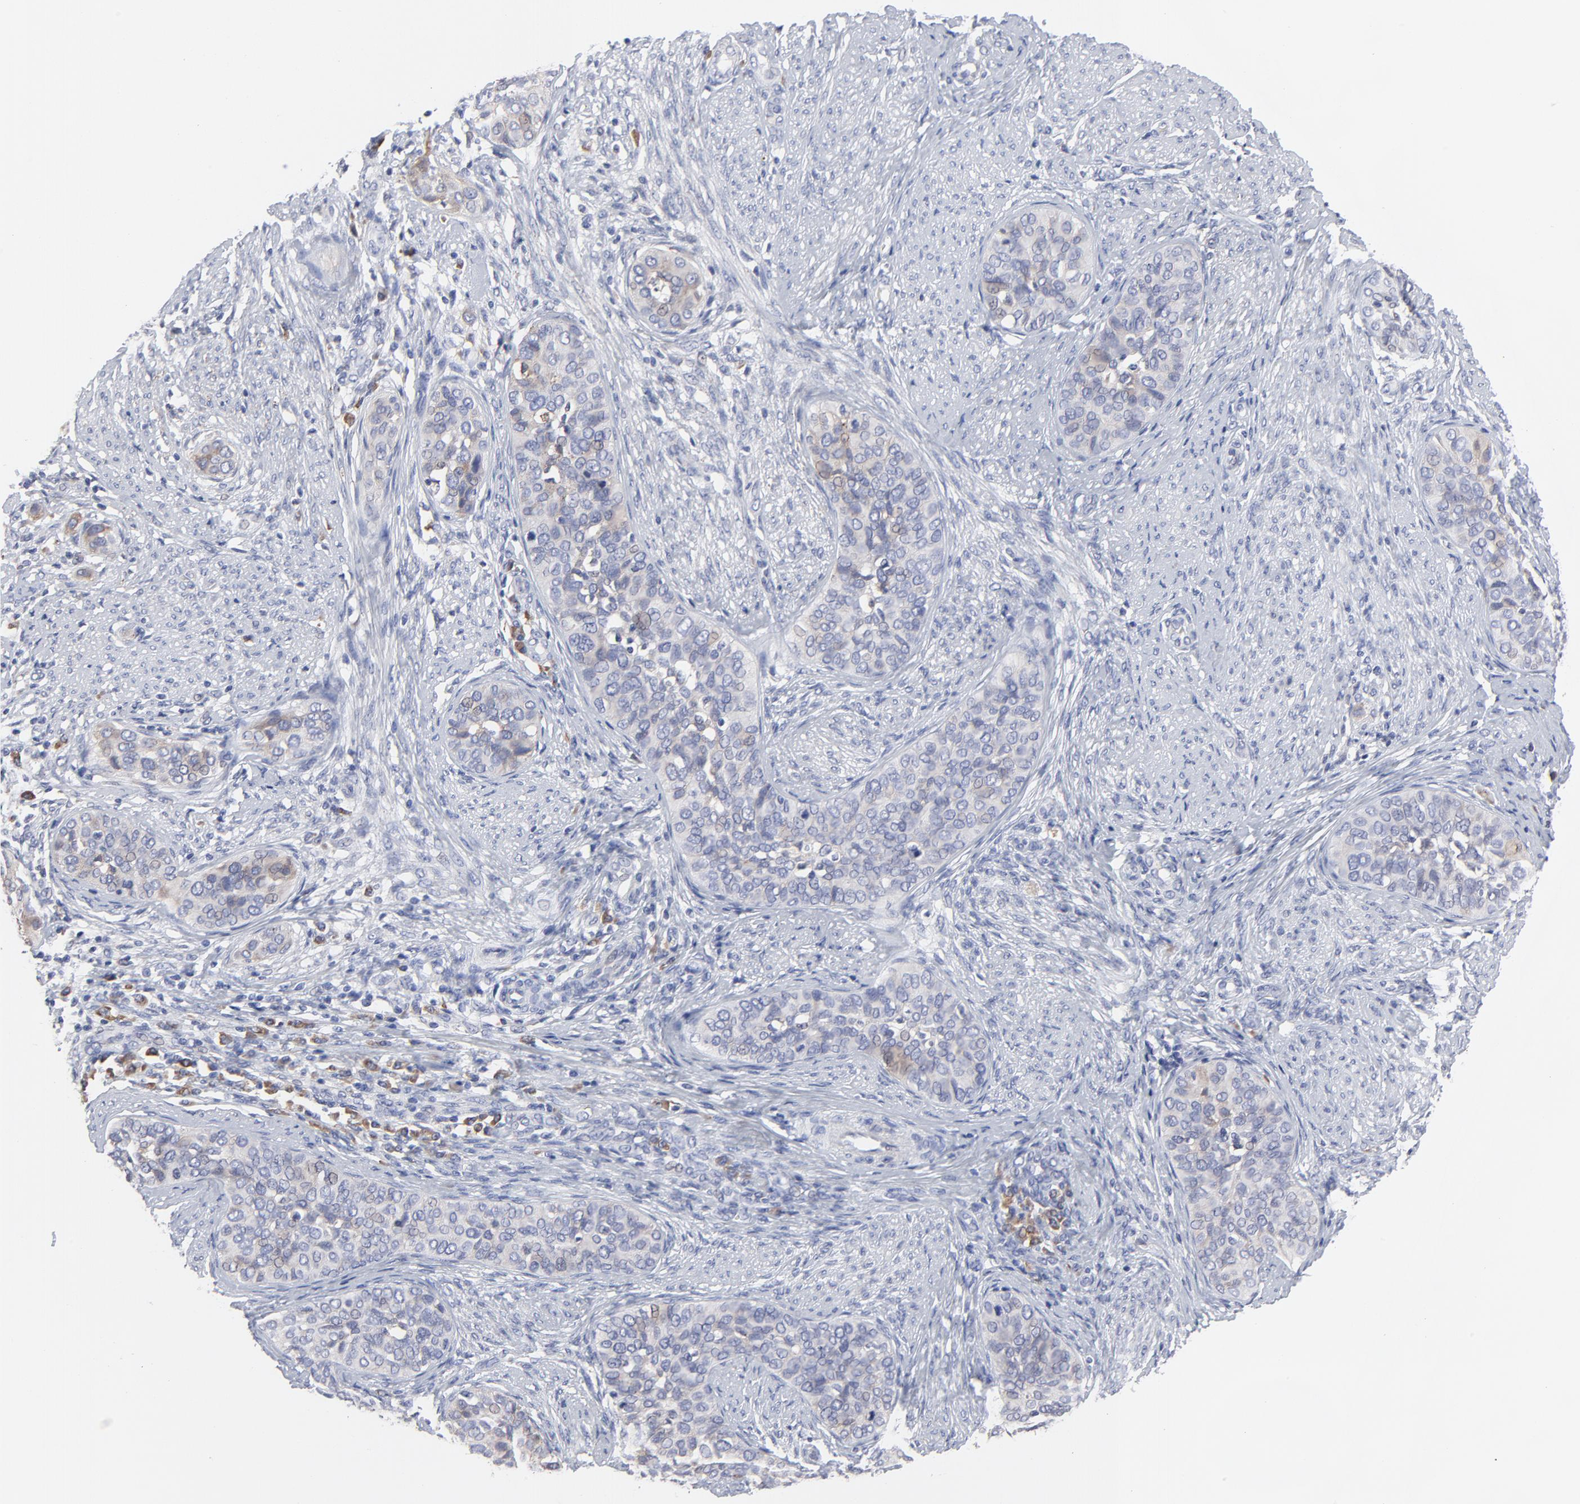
{"staining": {"intensity": "weak", "quantity": "25%-75%", "location": "cytoplasmic/membranous"}, "tissue": "cervical cancer", "cell_type": "Tumor cells", "image_type": "cancer", "snomed": [{"axis": "morphology", "description": "Squamous cell carcinoma, NOS"}, {"axis": "topography", "description": "Cervix"}], "caption": "An IHC histopathology image of tumor tissue is shown. Protein staining in brown shows weak cytoplasmic/membranous positivity in cervical cancer within tumor cells. (IHC, brightfield microscopy, high magnification).", "gene": "TRIM22", "patient": {"sex": "female", "age": 31}}